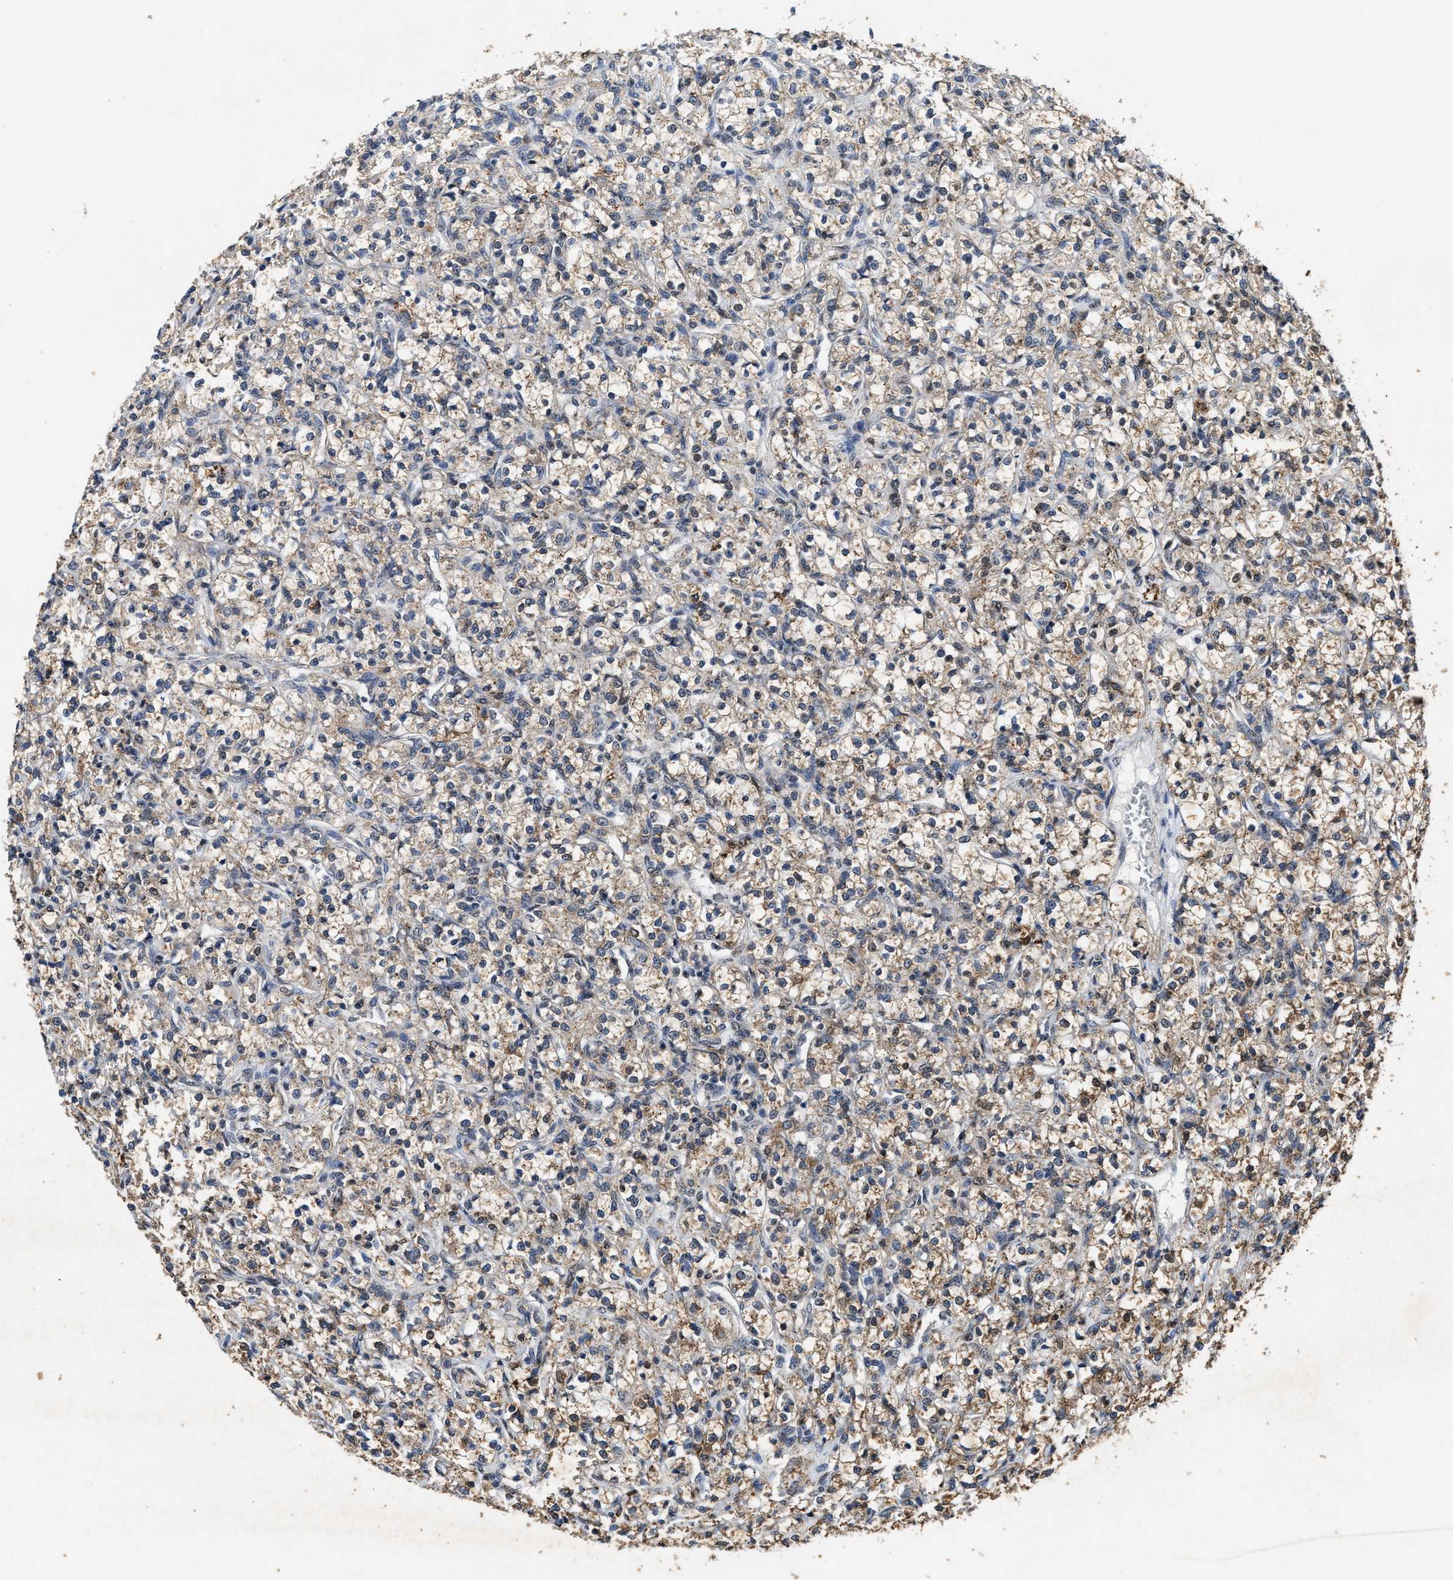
{"staining": {"intensity": "weak", "quantity": ">75%", "location": "cytoplasmic/membranous"}, "tissue": "renal cancer", "cell_type": "Tumor cells", "image_type": "cancer", "snomed": [{"axis": "morphology", "description": "Adenocarcinoma, NOS"}, {"axis": "topography", "description": "Kidney"}], "caption": "Protein analysis of renal adenocarcinoma tissue demonstrates weak cytoplasmic/membranous positivity in approximately >75% of tumor cells.", "gene": "ACOX1", "patient": {"sex": "female", "age": 69}}